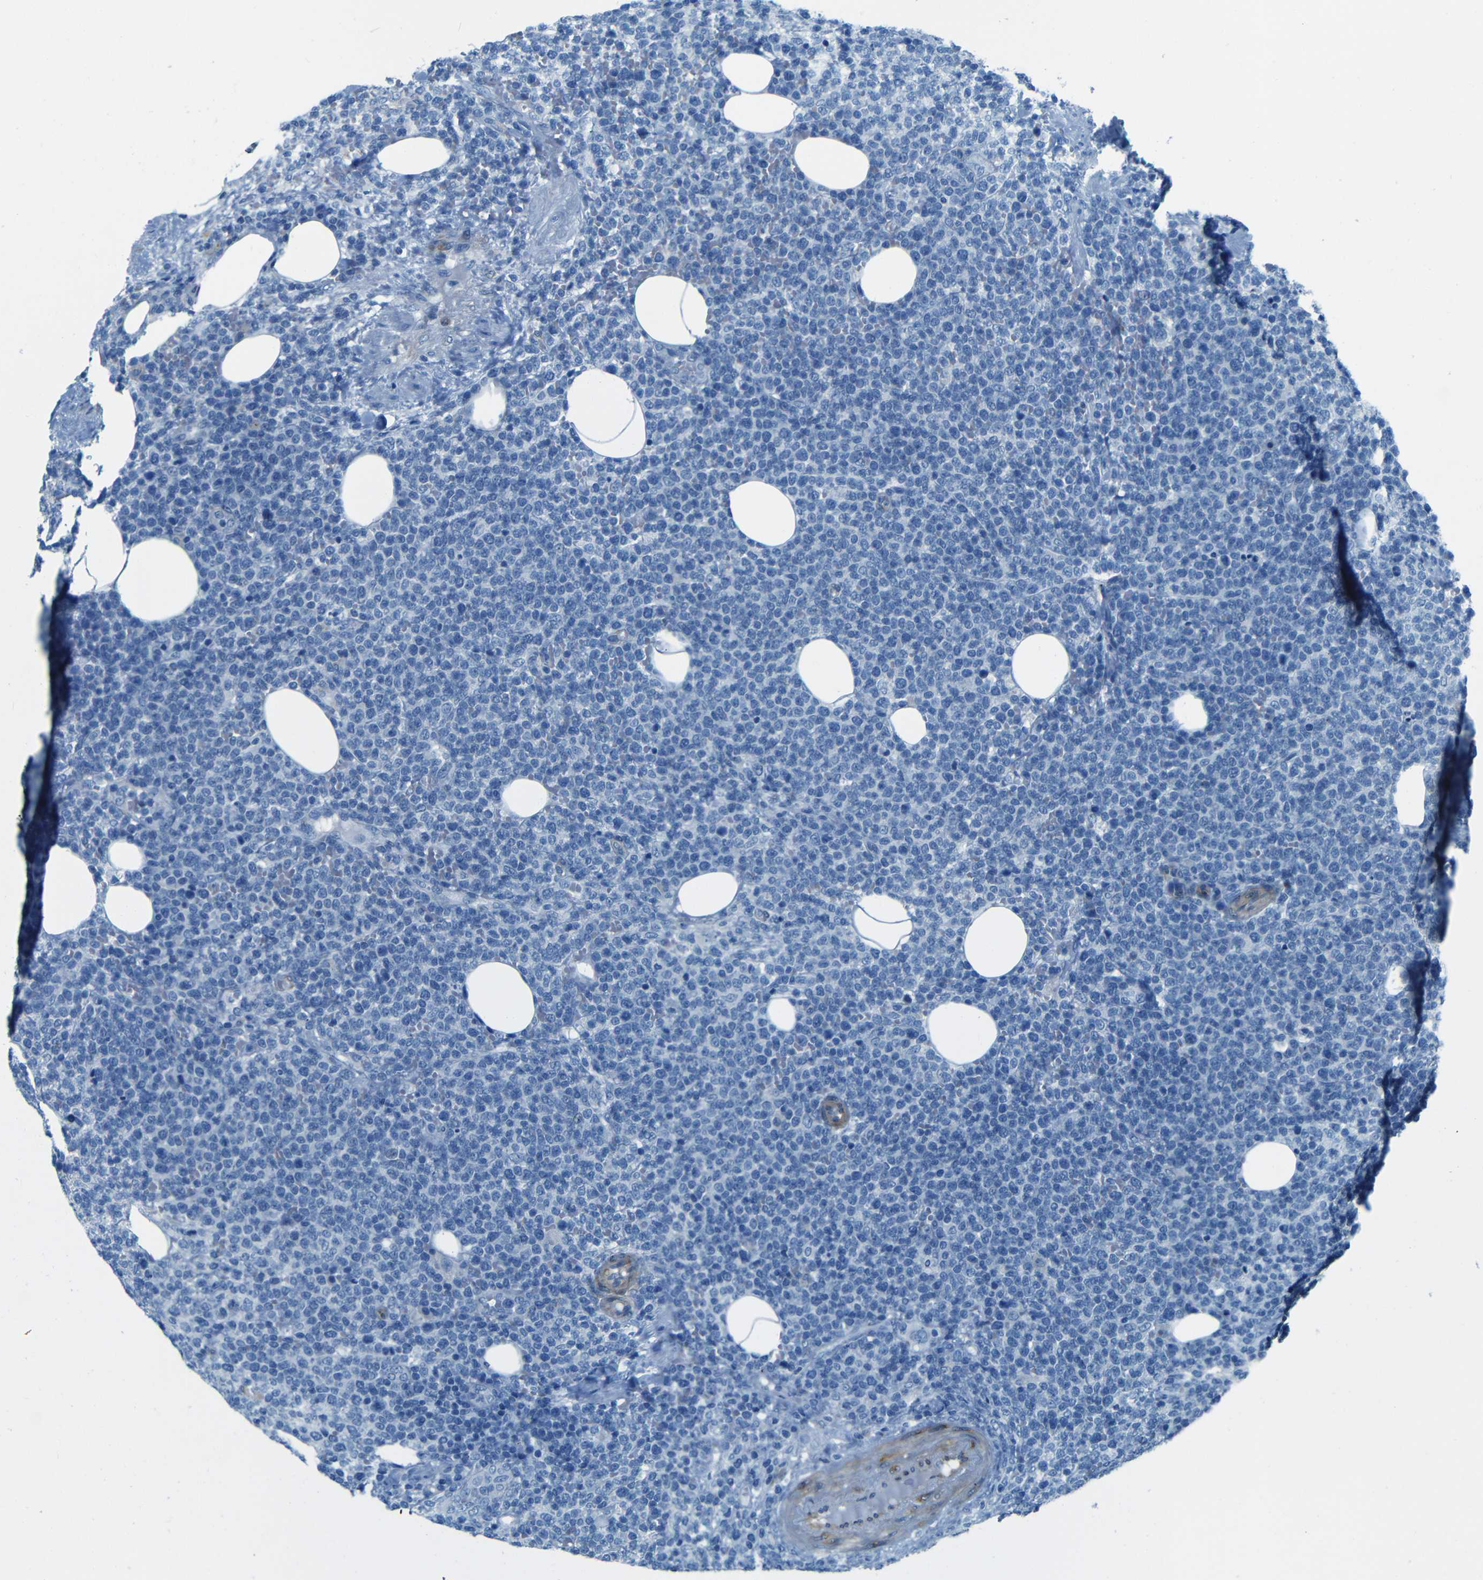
{"staining": {"intensity": "negative", "quantity": "none", "location": "none"}, "tissue": "lymphoma", "cell_type": "Tumor cells", "image_type": "cancer", "snomed": [{"axis": "morphology", "description": "Malignant lymphoma, non-Hodgkin's type, High grade"}, {"axis": "topography", "description": "Lymph node"}], "caption": "Immunohistochemical staining of high-grade malignant lymphoma, non-Hodgkin's type shows no significant positivity in tumor cells.", "gene": "MAP2", "patient": {"sex": "male", "age": 61}}